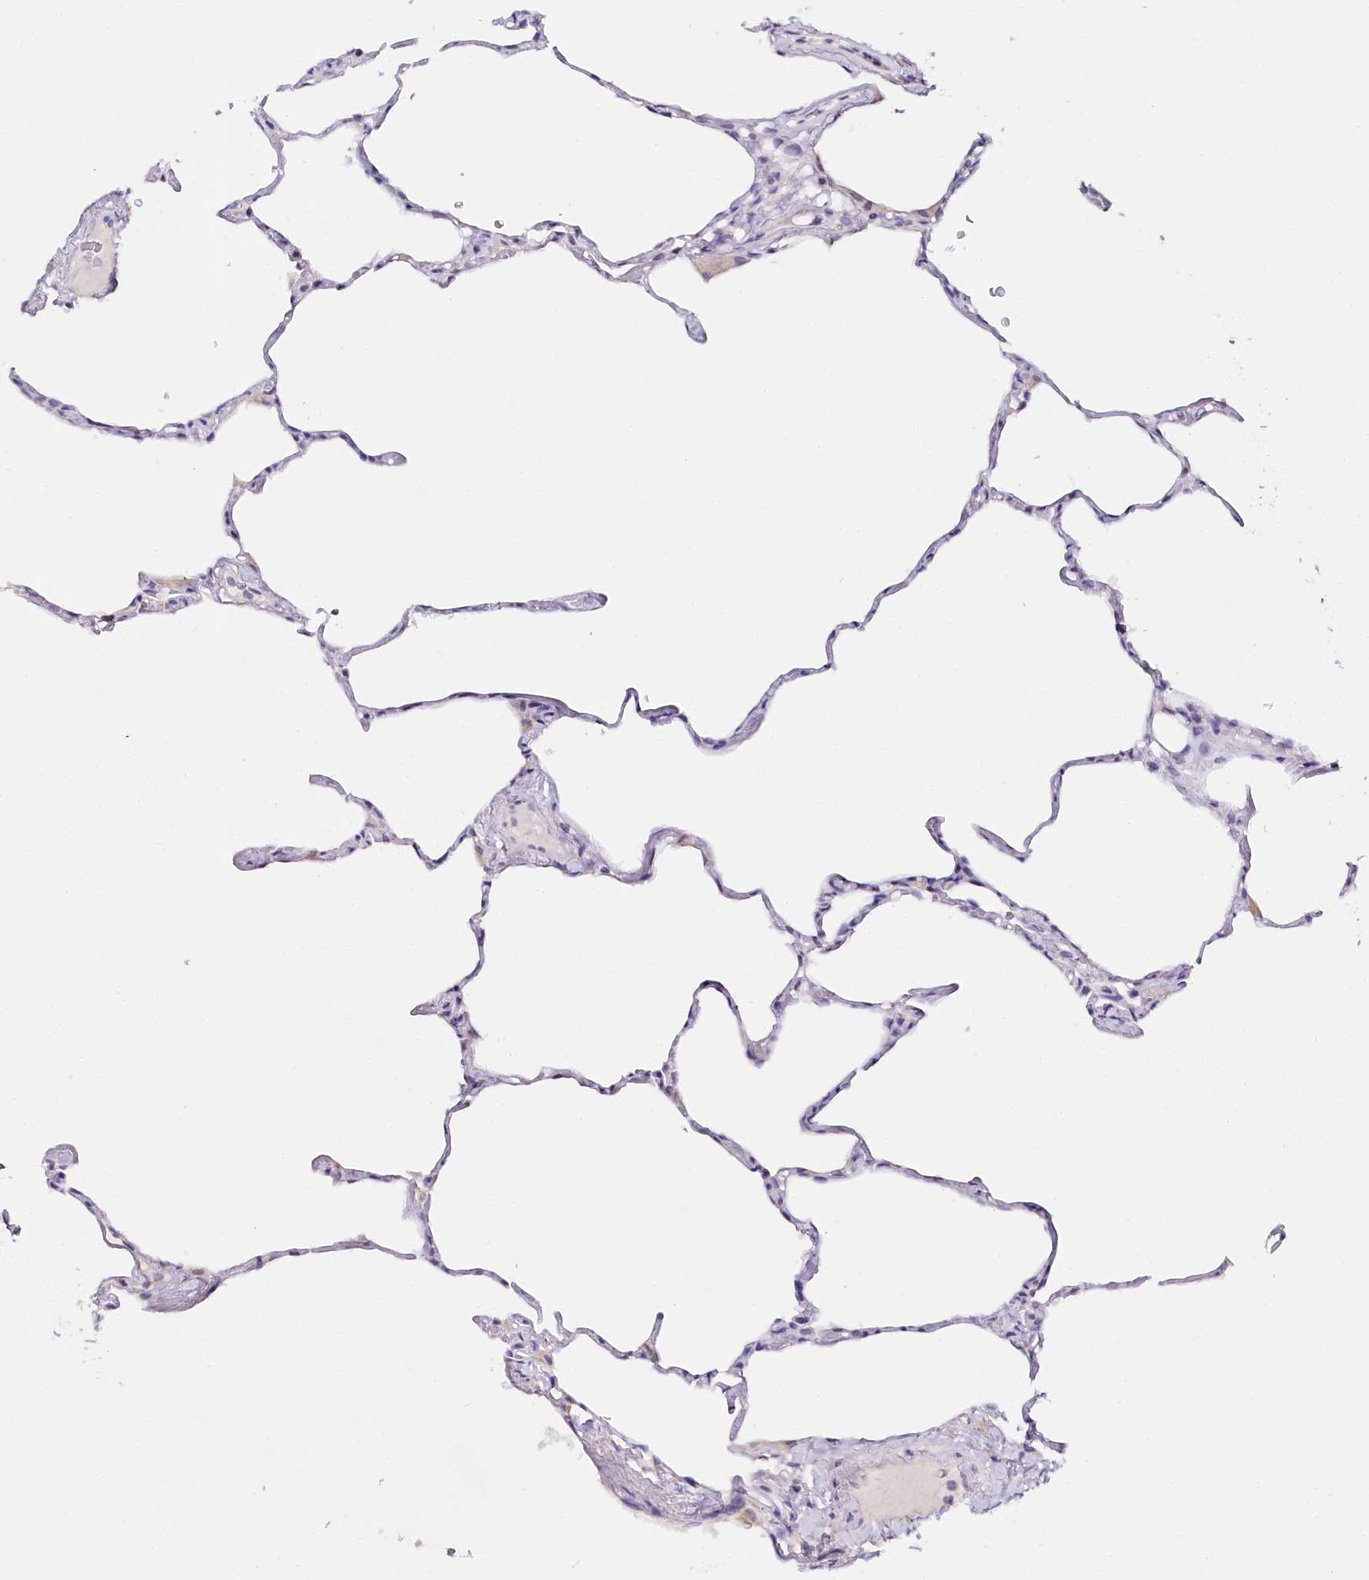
{"staining": {"intensity": "negative", "quantity": "none", "location": "none"}, "tissue": "lung", "cell_type": "Alveolar cells", "image_type": "normal", "snomed": [{"axis": "morphology", "description": "Normal tissue, NOS"}, {"axis": "topography", "description": "Lung"}], "caption": "IHC of unremarkable human lung shows no staining in alveolar cells. The staining was performed using DAB to visualize the protein expression in brown, while the nuclei were stained in blue with hematoxylin (Magnification: 20x).", "gene": "TP53", "patient": {"sex": "male", "age": 65}}